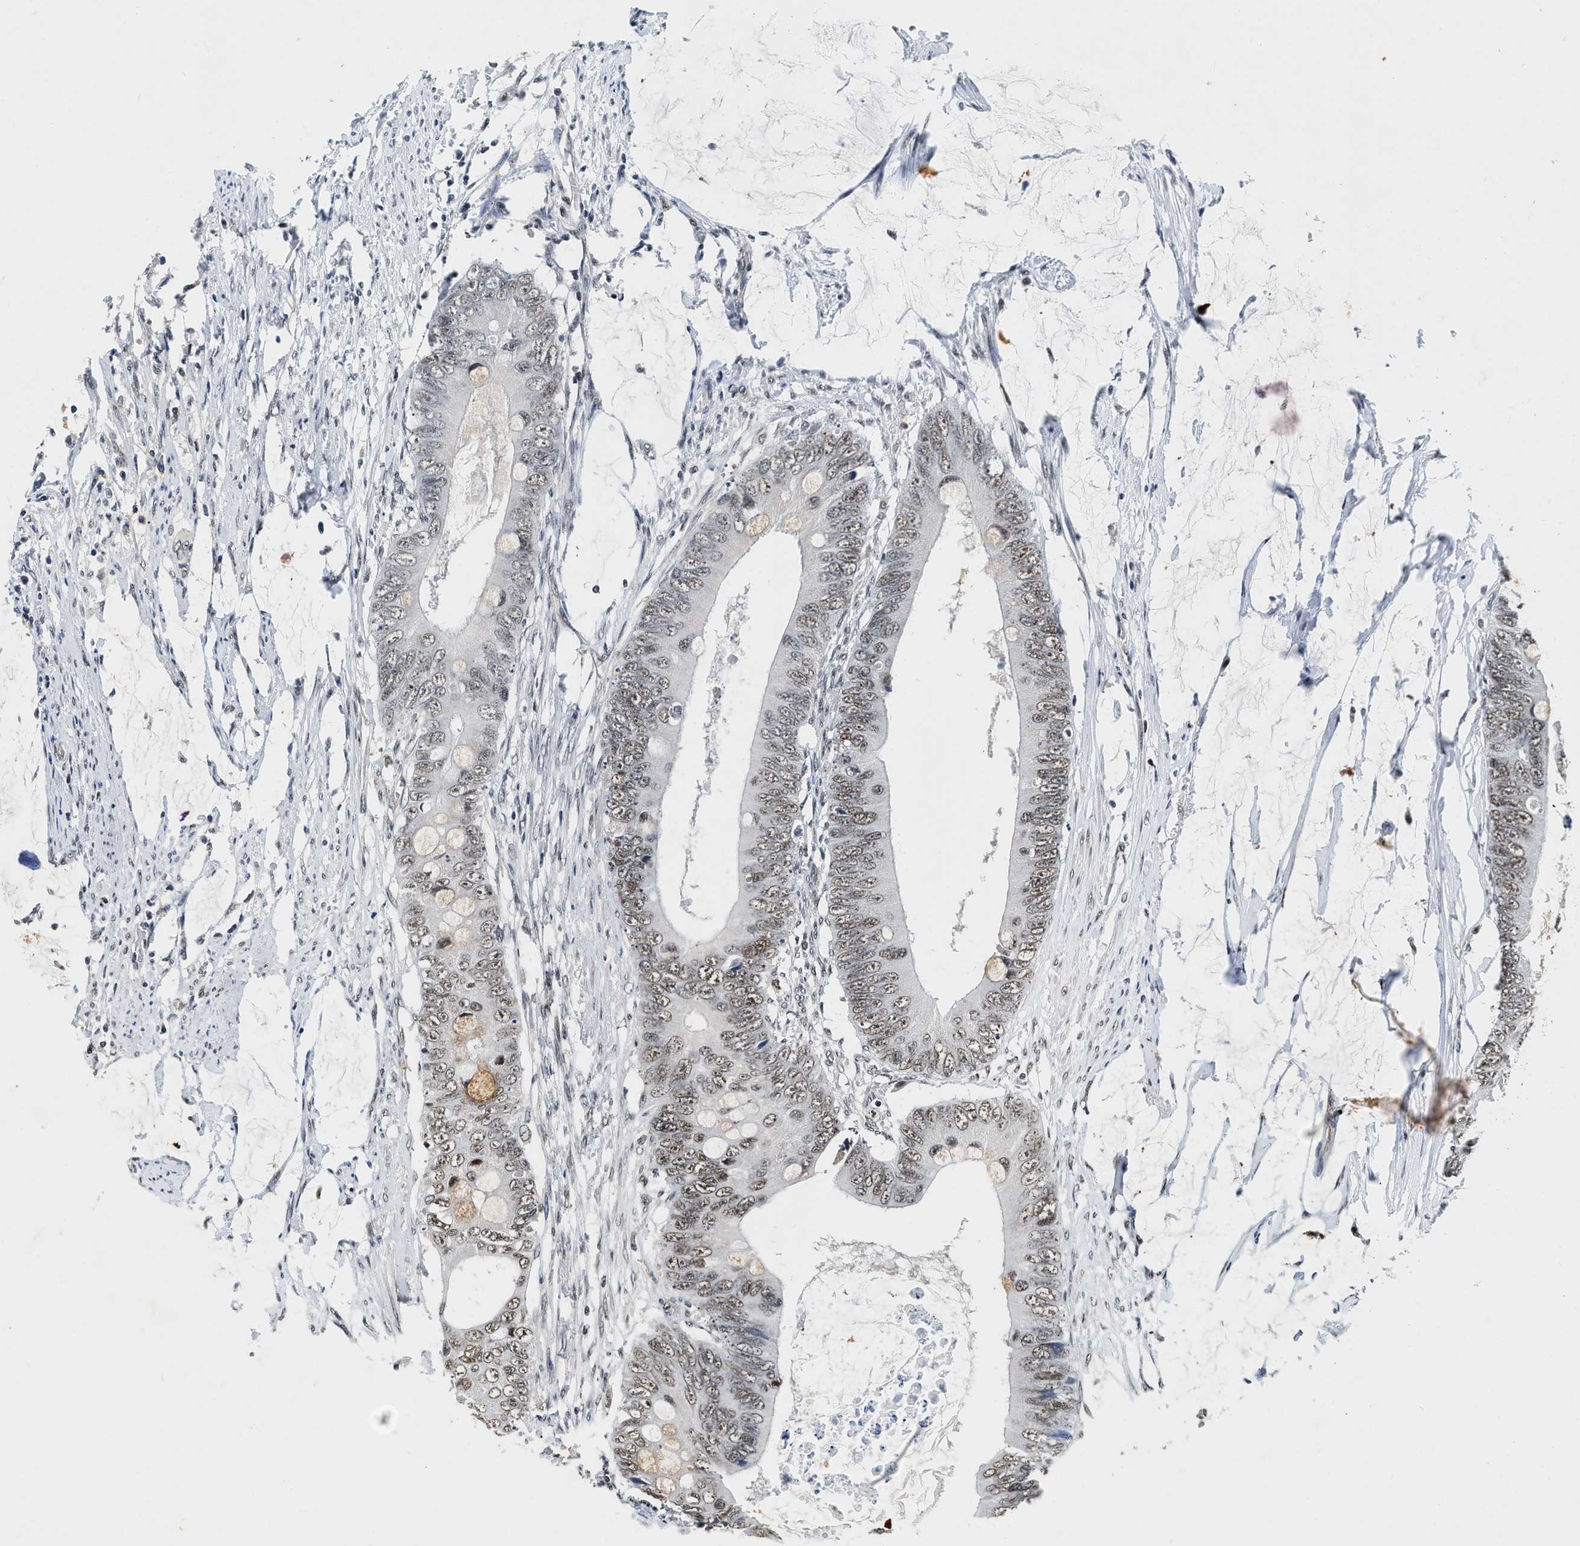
{"staining": {"intensity": "weak", "quantity": ">75%", "location": "nuclear"}, "tissue": "colorectal cancer", "cell_type": "Tumor cells", "image_type": "cancer", "snomed": [{"axis": "morphology", "description": "Adenocarcinoma, NOS"}, {"axis": "topography", "description": "Rectum"}], "caption": "Colorectal cancer stained with IHC demonstrates weak nuclear staining in approximately >75% of tumor cells.", "gene": "CCNE1", "patient": {"sex": "female", "age": 77}}